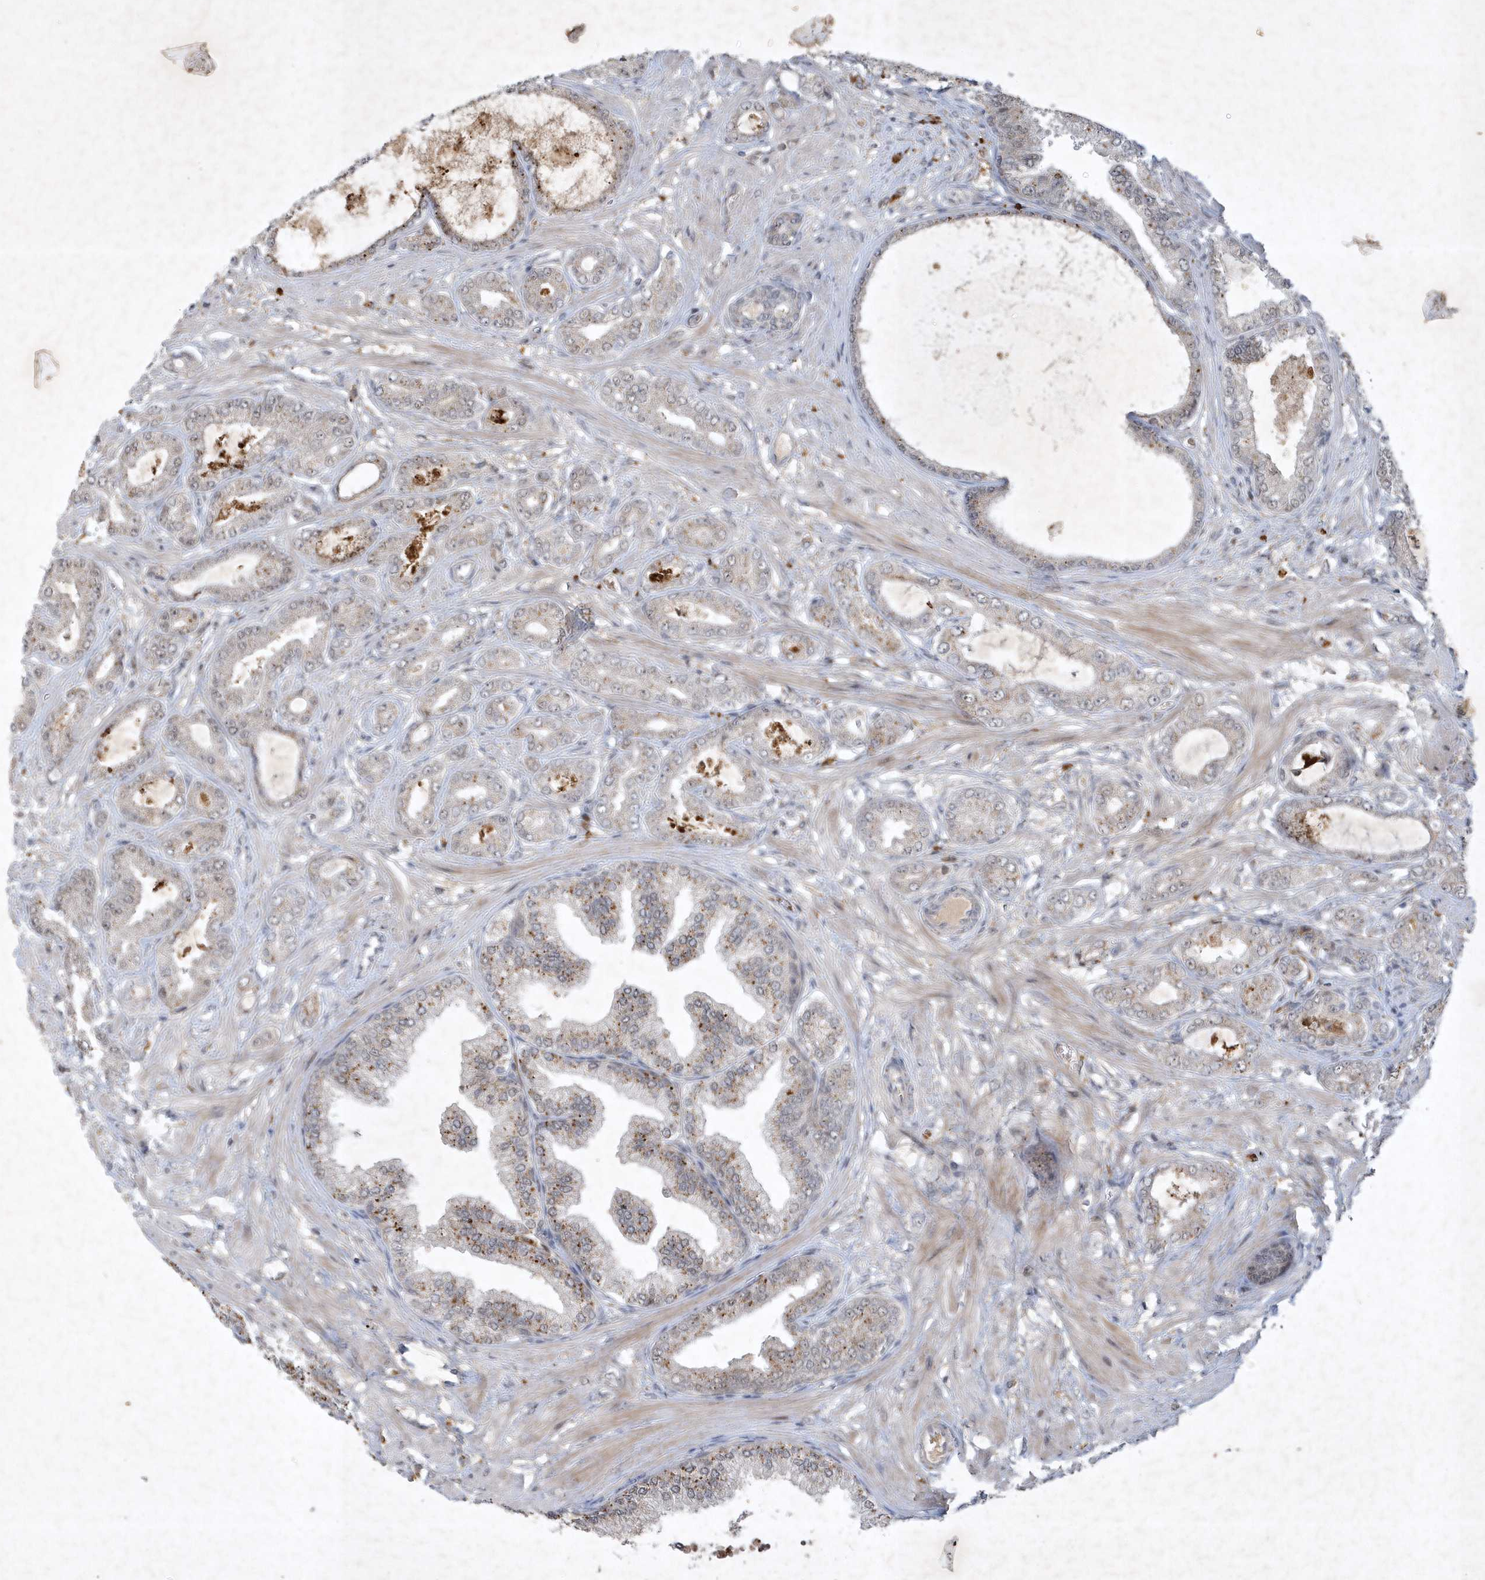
{"staining": {"intensity": "weak", "quantity": "25%-75%", "location": "cytoplasmic/membranous"}, "tissue": "prostate cancer", "cell_type": "Tumor cells", "image_type": "cancer", "snomed": [{"axis": "morphology", "description": "Adenocarcinoma, Low grade"}, {"axis": "topography", "description": "Prostate"}], "caption": "Immunohistochemistry image of neoplastic tissue: human prostate adenocarcinoma (low-grade) stained using immunohistochemistry demonstrates low levels of weak protein expression localized specifically in the cytoplasmic/membranous of tumor cells, appearing as a cytoplasmic/membranous brown color.", "gene": "THG1L", "patient": {"sex": "male", "age": 63}}